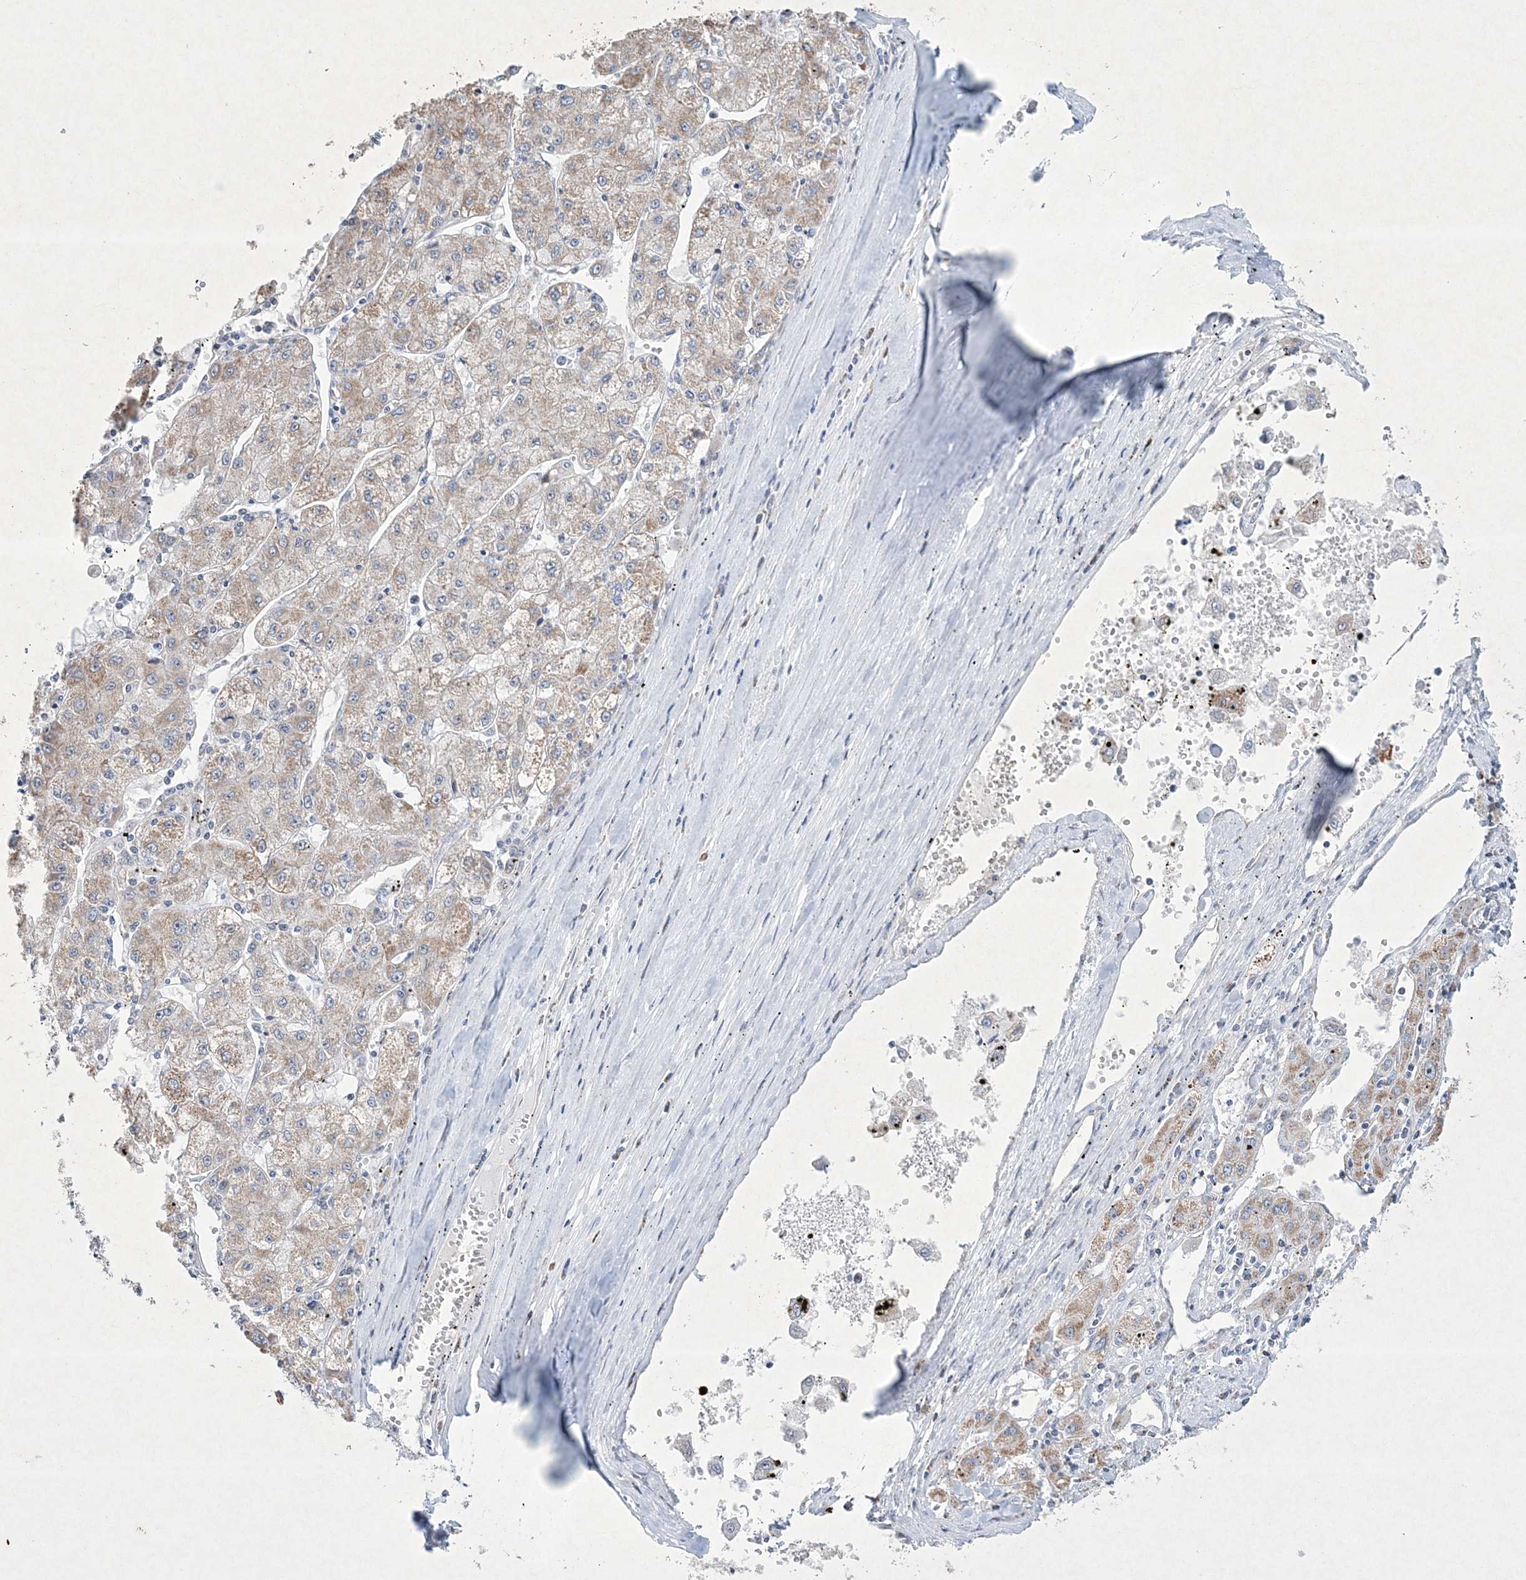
{"staining": {"intensity": "moderate", "quantity": "<25%", "location": "cytoplasmic/membranous"}, "tissue": "liver cancer", "cell_type": "Tumor cells", "image_type": "cancer", "snomed": [{"axis": "morphology", "description": "Carcinoma, Hepatocellular, NOS"}, {"axis": "topography", "description": "Liver"}], "caption": "A high-resolution micrograph shows immunohistochemistry (IHC) staining of liver cancer, which exhibits moderate cytoplasmic/membranous positivity in approximately <25% of tumor cells.", "gene": "CES4A", "patient": {"sex": "male", "age": 72}}